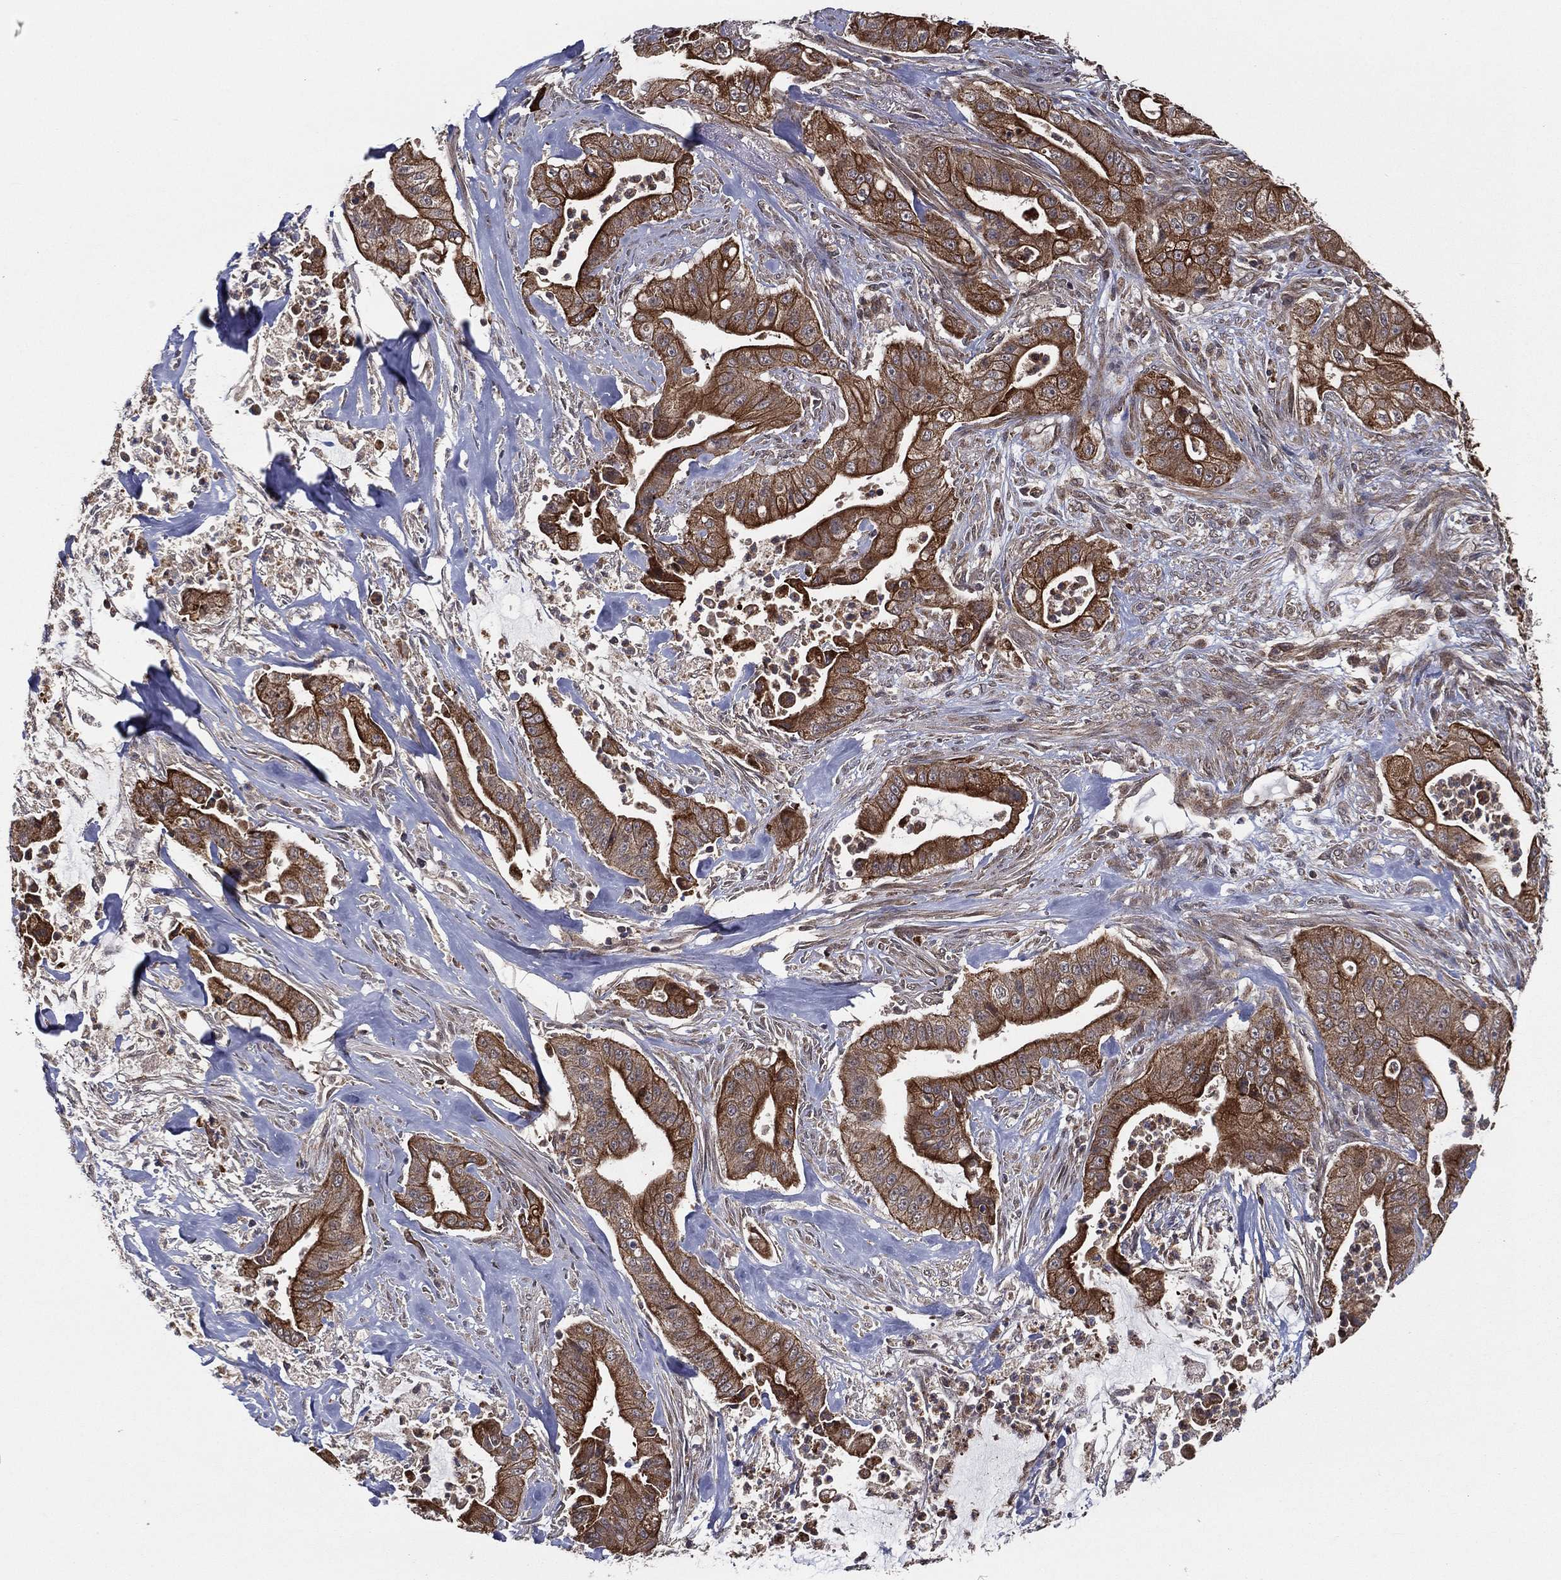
{"staining": {"intensity": "strong", "quantity": ">75%", "location": "cytoplasmic/membranous"}, "tissue": "pancreatic cancer", "cell_type": "Tumor cells", "image_type": "cancer", "snomed": [{"axis": "morphology", "description": "Normal tissue, NOS"}, {"axis": "morphology", "description": "Inflammation, NOS"}, {"axis": "morphology", "description": "Adenocarcinoma, NOS"}, {"axis": "topography", "description": "Pancreas"}], "caption": "High-power microscopy captured an immunohistochemistry (IHC) histopathology image of pancreatic cancer (adenocarcinoma), revealing strong cytoplasmic/membranous staining in about >75% of tumor cells.", "gene": "UACA", "patient": {"sex": "male", "age": 57}}